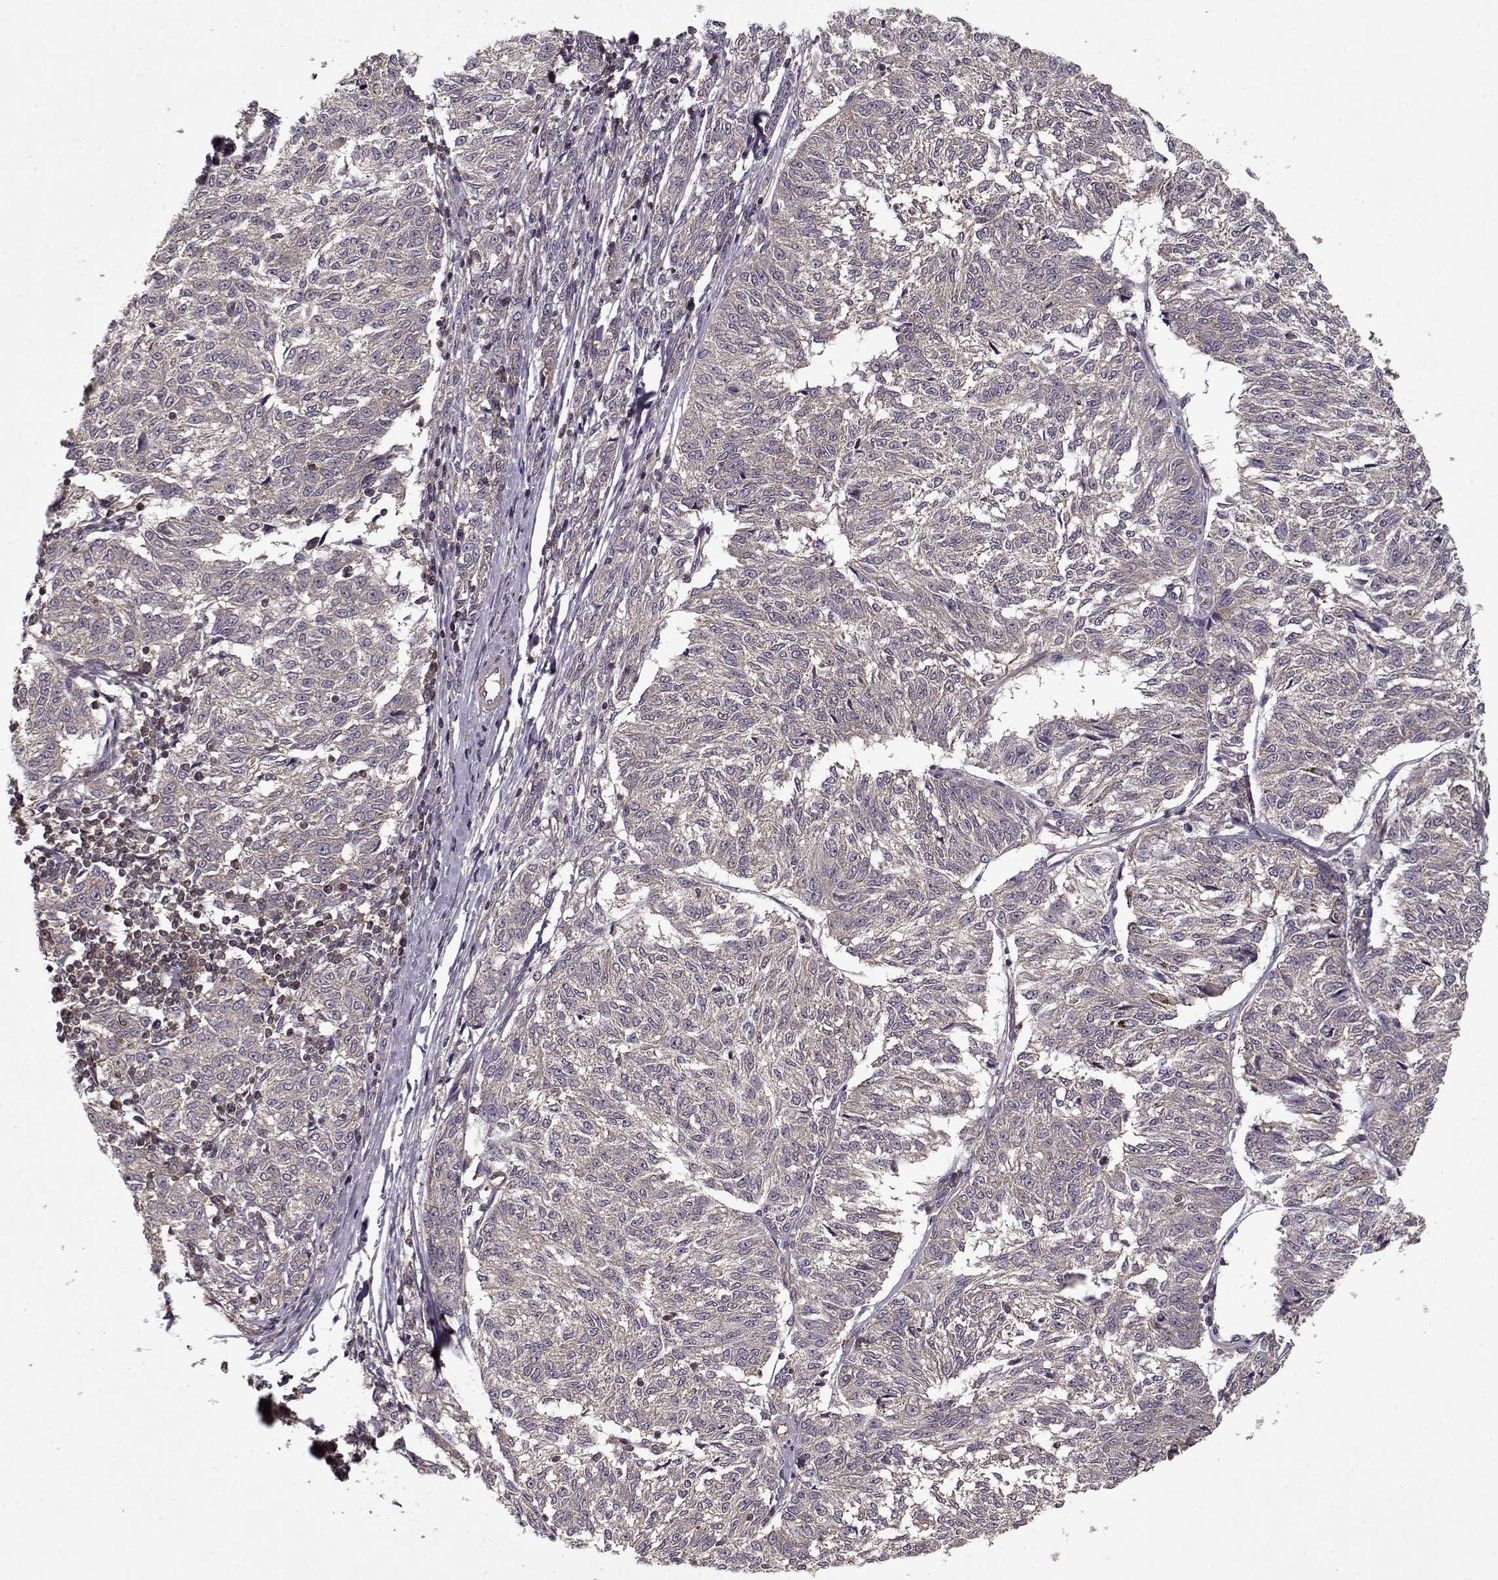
{"staining": {"intensity": "negative", "quantity": "none", "location": "none"}, "tissue": "melanoma", "cell_type": "Tumor cells", "image_type": "cancer", "snomed": [{"axis": "morphology", "description": "Malignant melanoma, NOS"}, {"axis": "topography", "description": "Skin"}], "caption": "A high-resolution photomicrograph shows IHC staining of malignant melanoma, which reveals no significant staining in tumor cells.", "gene": "PPP1R12A", "patient": {"sex": "female", "age": 72}}